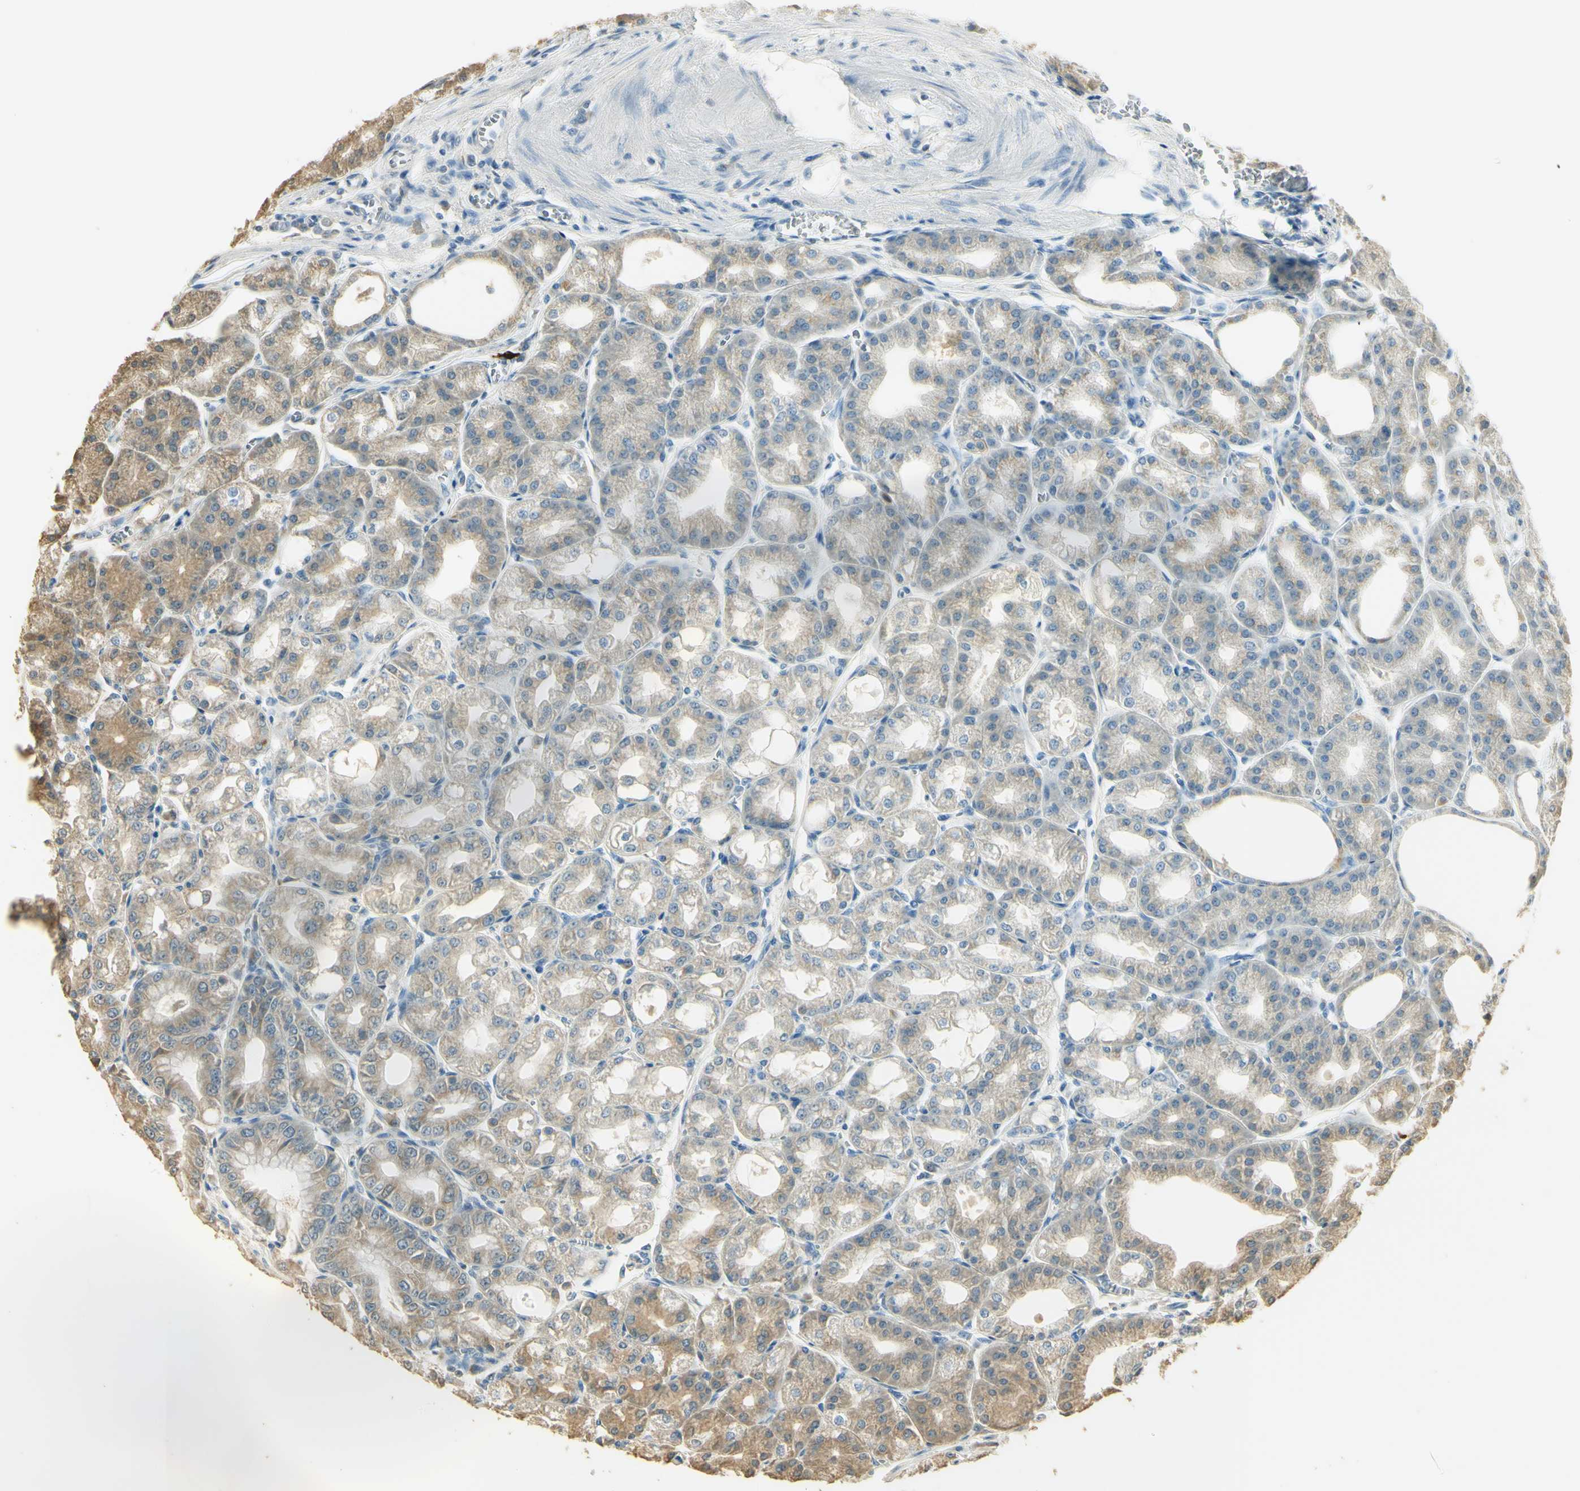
{"staining": {"intensity": "moderate", "quantity": "<25%", "location": "cytoplasmic/membranous"}, "tissue": "stomach", "cell_type": "Glandular cells", "image_type": "normal", "snomed": [{"axis": "morphology", "description": "Normal tissue, NOS"}, {"axis": "topography", "description": "Stomach, lower"}], "caption": "The image shows staining of benign stomach, revealing moderate cytoplasmic/membranous protein staining (brown color) within glandular cells. Immunohistochemistry (ihc) stains the protein of interest in brown and the nuclei are stained blue.", "gene": "UXS1", "patient": {"sex": "male", "age": 71}}